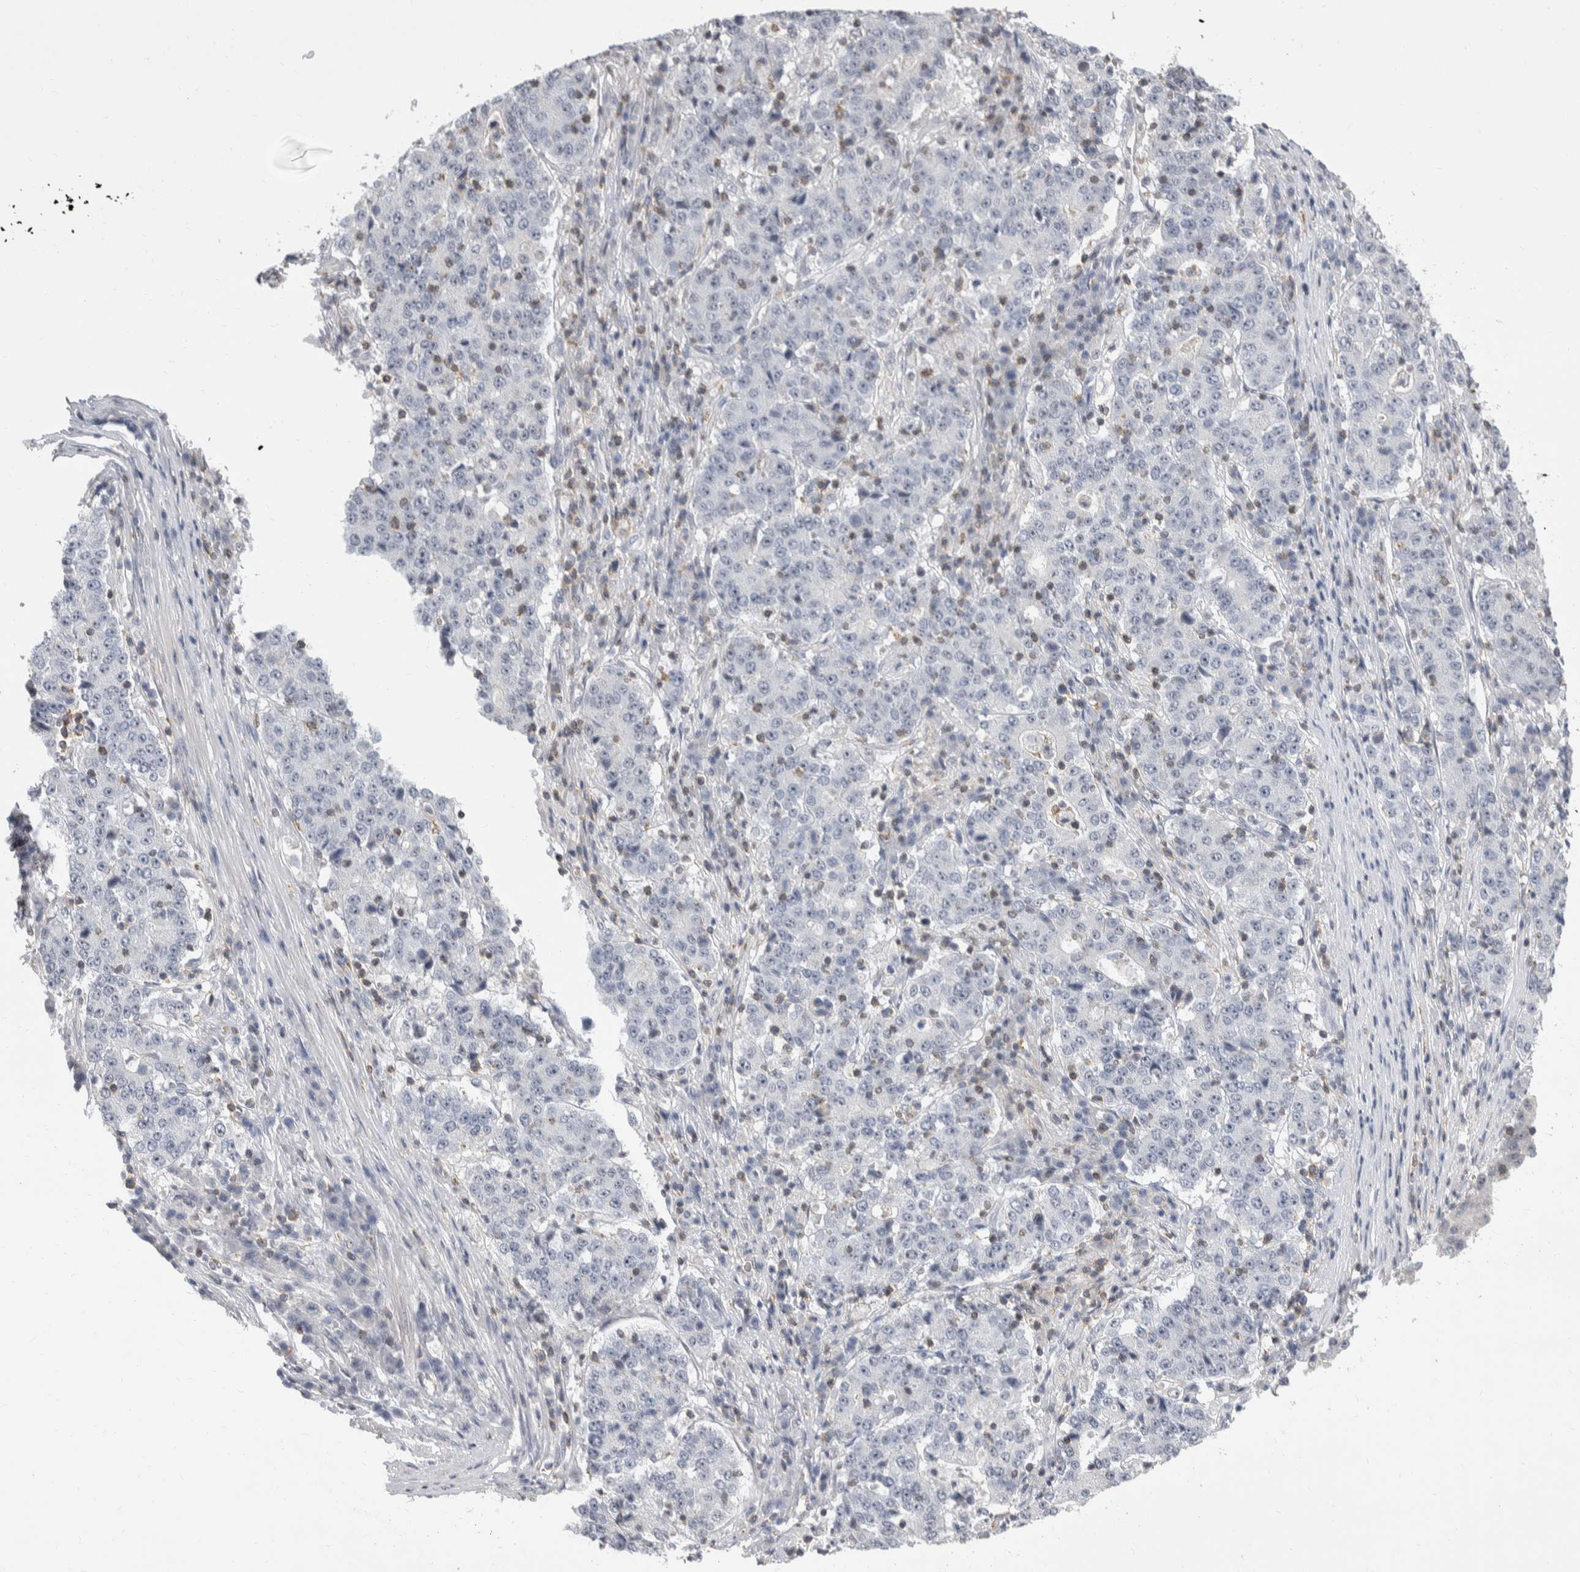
{"staining": {"intensity": "negative", "quantity": "none", "location": "none"}, "tissue": "stomach cancer", "cell_type": "Tumor cells", "image_type": "cancer", "snomed": [{"axis": "morphology", "description": "Adenocarcinoma, NOS"}, {"axis": "topography", "description": "Stomach"}], "caption": "This is an immunohistochemistry image of stomach adenocarcinoma. There is no expression in tumor cells.", "gene": "CEP295NL", "patient": {"sex": "male", "age": 59}}